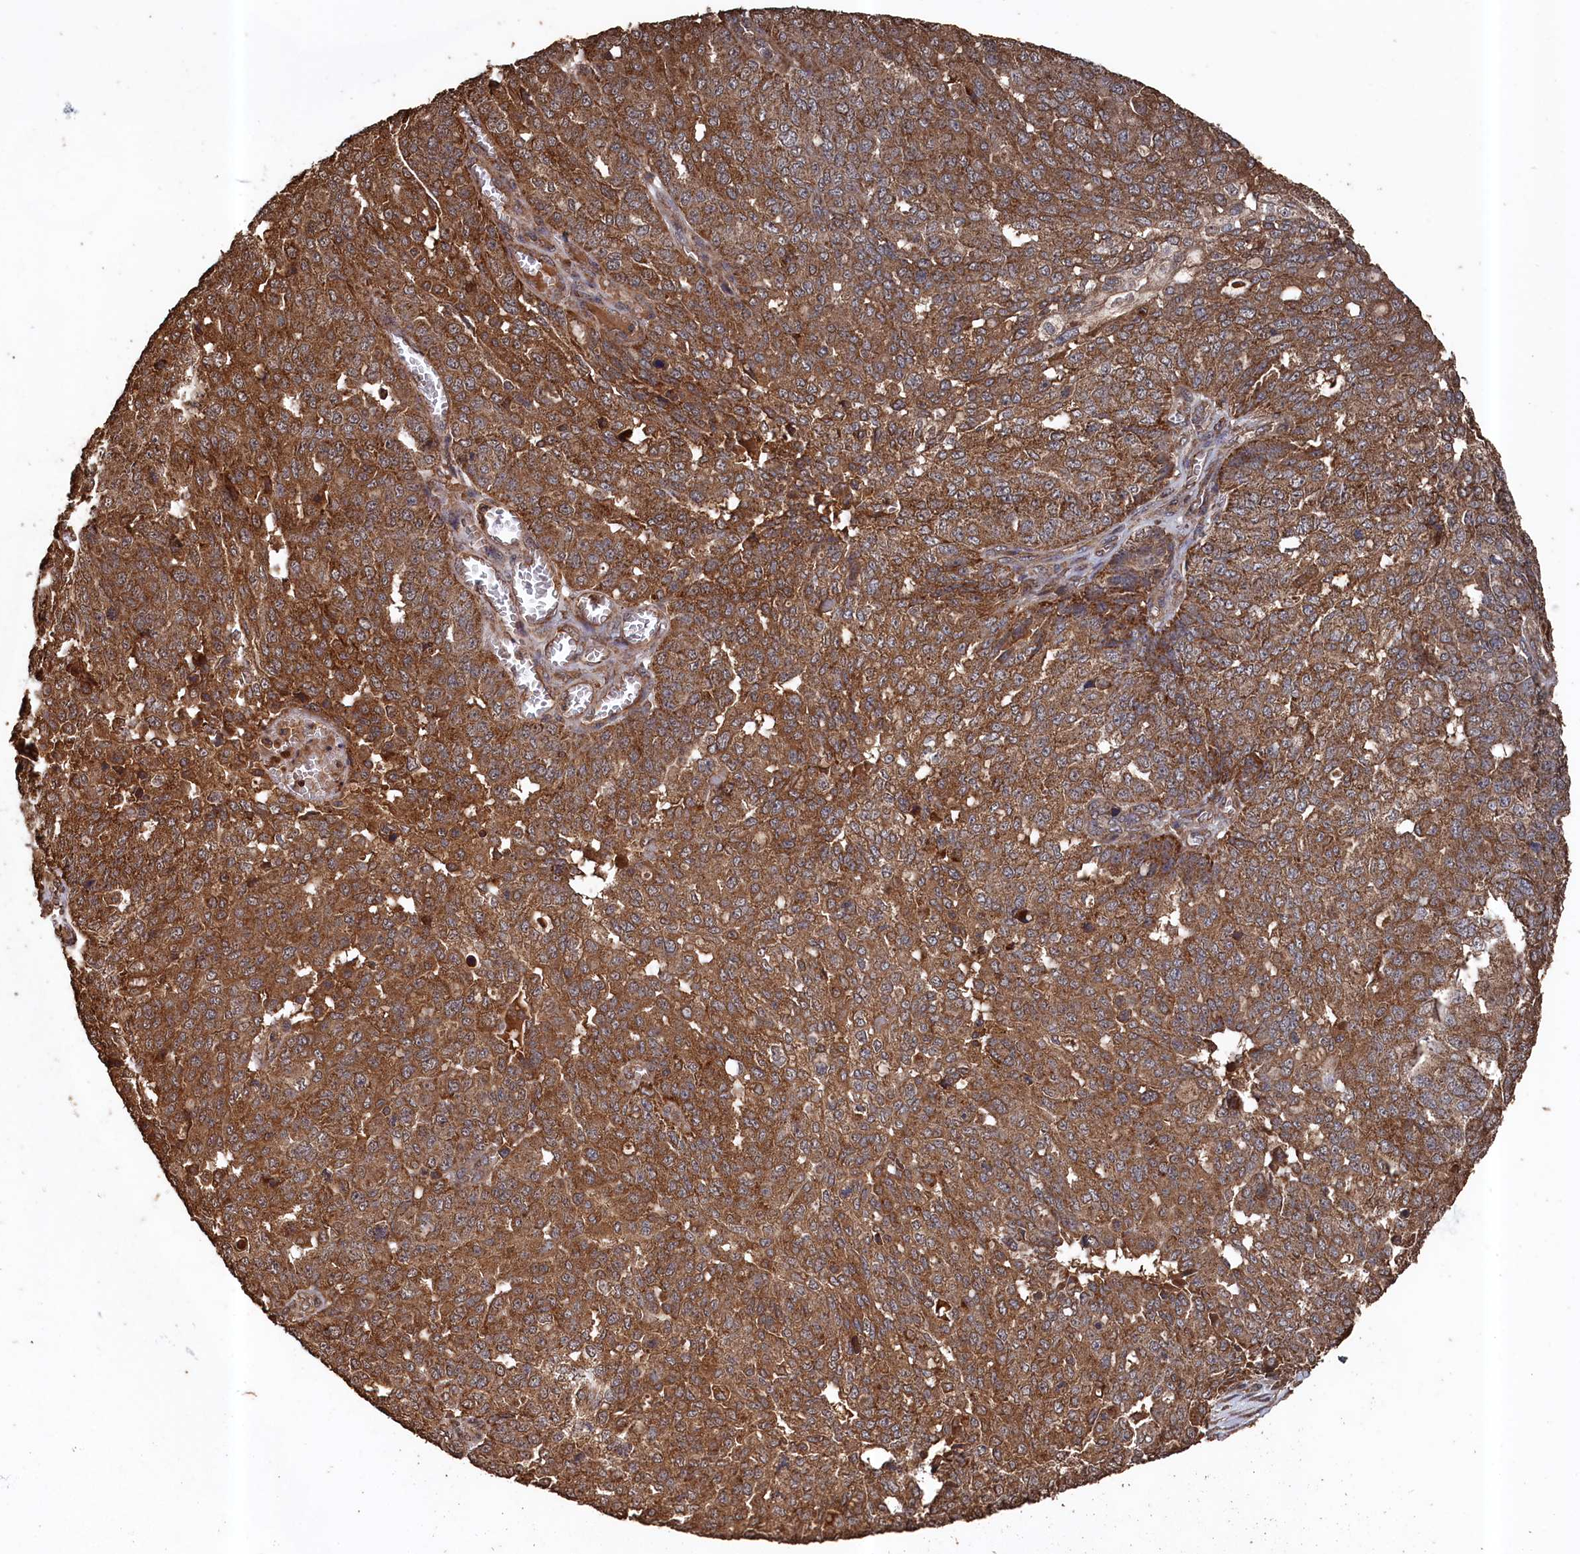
{"staining": {"intensity": "moderate", "quantity": ">75%", "location": "cytoplasmic/membranous"}, "tissue": "ovarian cancer", "cell_type": "Tumor cells", "image_type": "cancer", "snomed": [{"axis": "morphology", "description": "Cystadenocarcinoma, serous, NOS"}, {"axis": "topography", "description": "Soft tissue"}, {"axis": "topography", "description": "Ovary"}], "caption": "Protein staining demonstrates moderate cytoplasmic/membranous staining in about >75% of tumor cells in serous cystadenocarcinoma (ovarian).", "gene": "SNX33", "patient": {"sex": "female", "age": 57}}